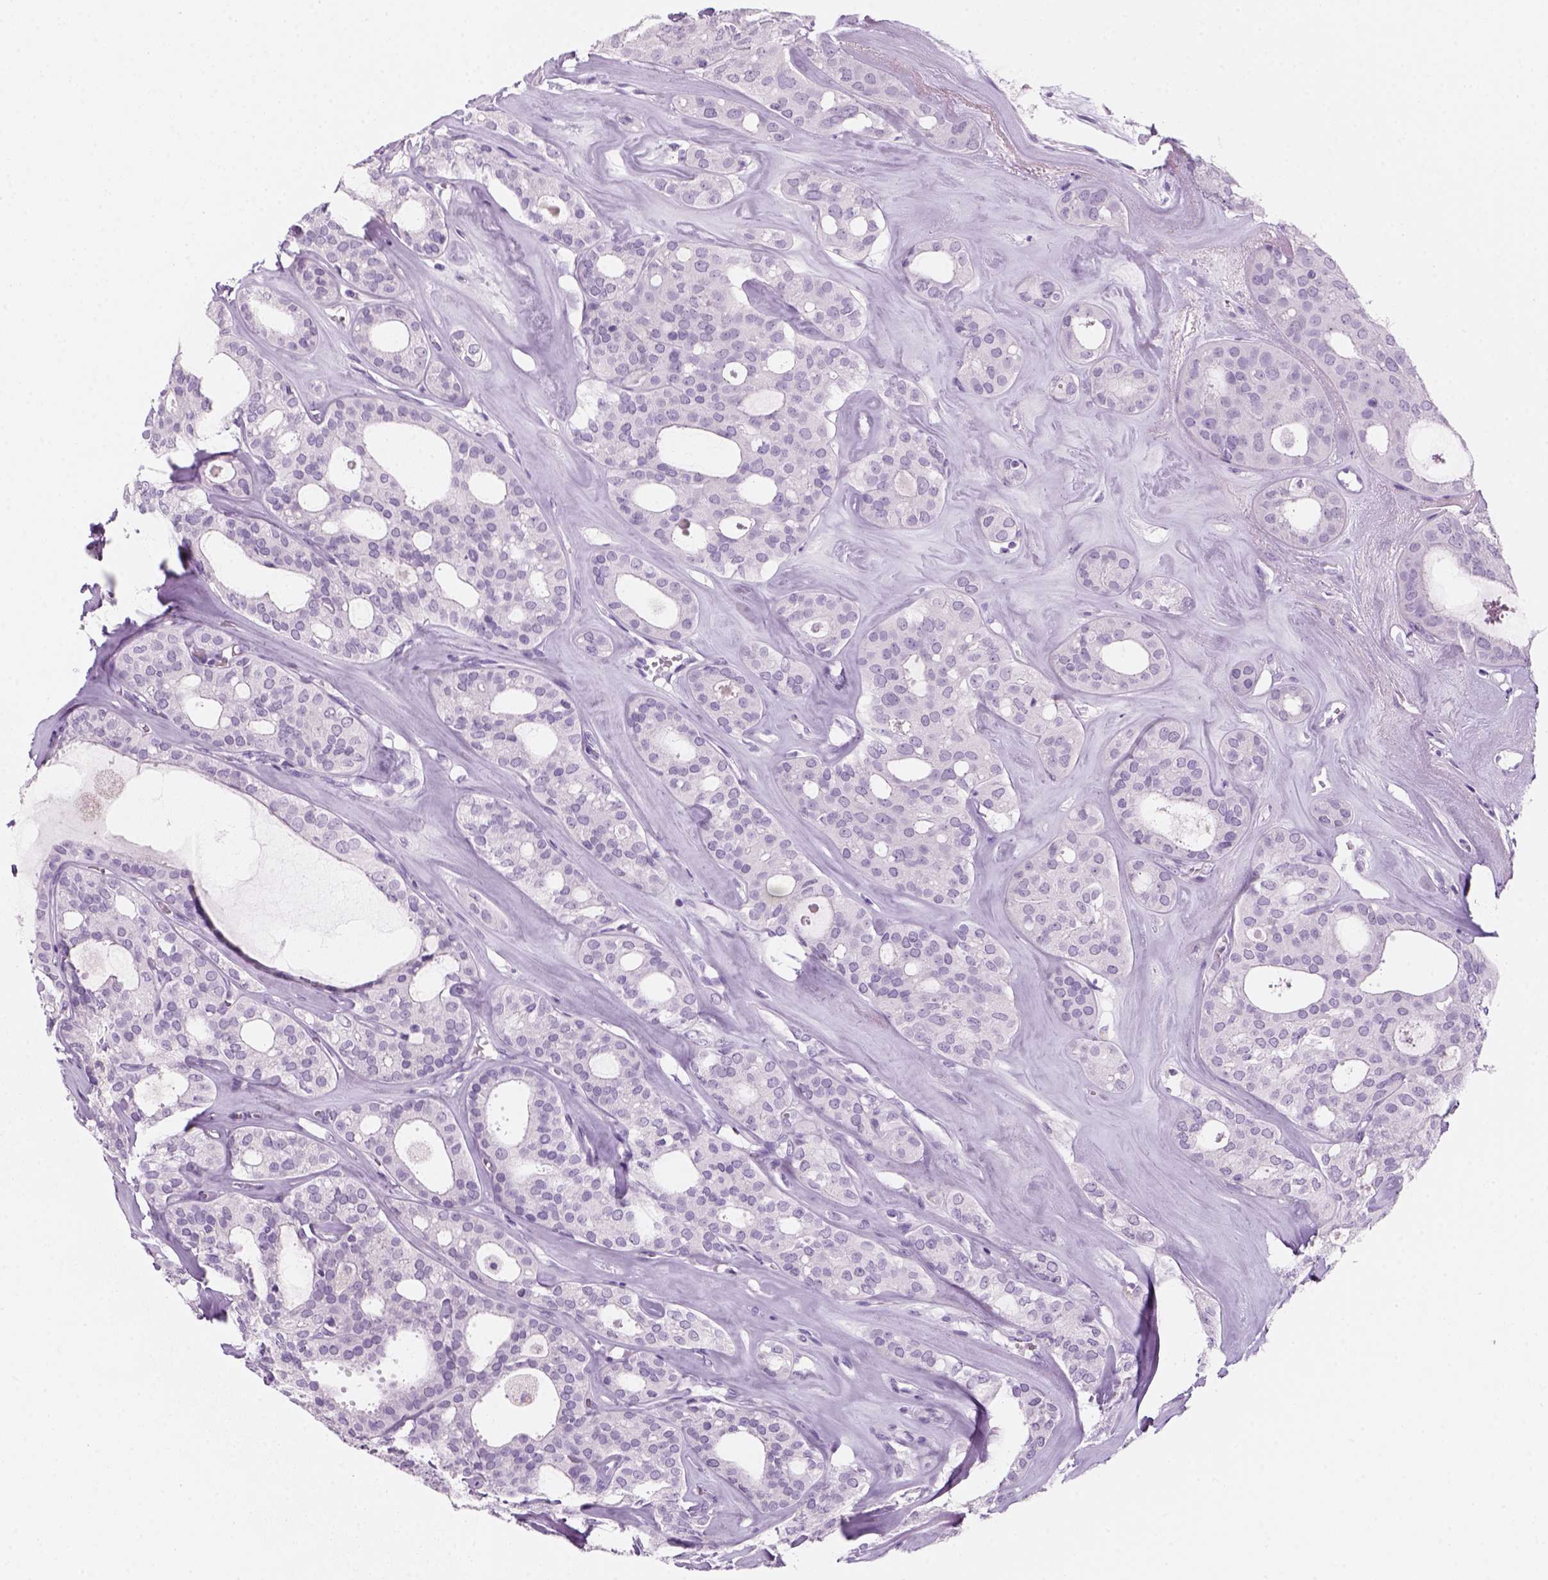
{"staining": {"intensity": "negative", "quantity": "none", "location": "none"}, "tissue": "thyroid cancer", "cell_type": "Tumor cells", "image_type": "cancer", "snomed": [{"axis": "morphology", "description": "Follicular adenoma carcinoma, NOS"}, {"axis": "topography", "description": "Thyroid gland"}], "caption": "A histopathology image of human thyroid follicular adenoma carcinoma is negative for staining in tumor cells.", "gene": "KRTAP11-1", "patient": {"sex": "male", "age": 75}}